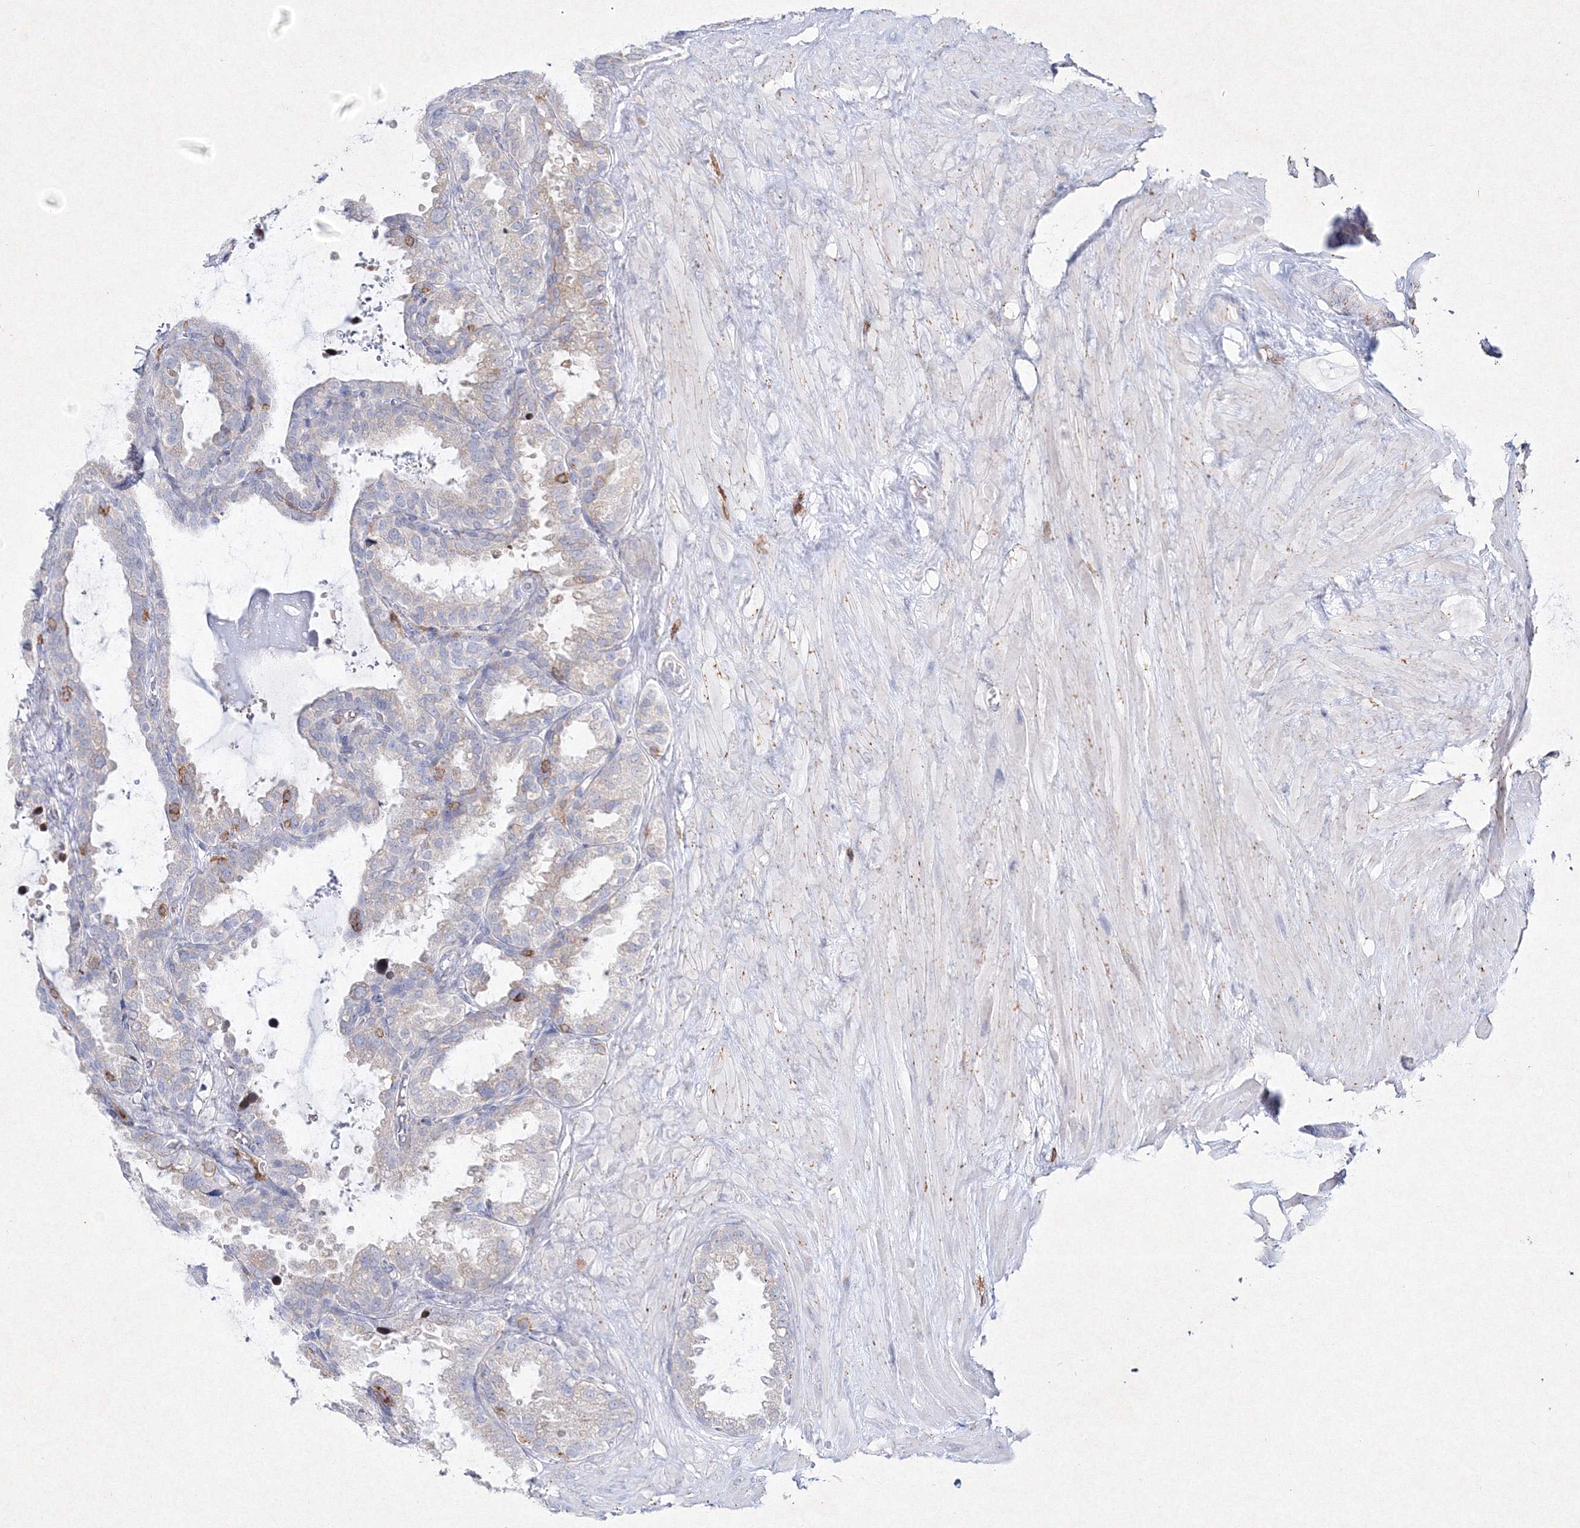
{"staining": {"intensity": "negative", "quantity": "none", "location": "none"}, "tissue": "seminal vesicle", "cell_type": "Glandular cells", "image_type": "normal", "snomed": [{"axis": "morphology", "description": "Normal tissue, NOS"}, {"axis": "topography", "description": "Seminal veicle"}], "caption": "A micrograph of human seminal vesicle is negative for staining in glandular cells. (DAB (3,3'-diaminobenzidine) immunohistochemistry, high magnification).", "gene": "HCST", "patient": {"sex": "male", "age": 46}}